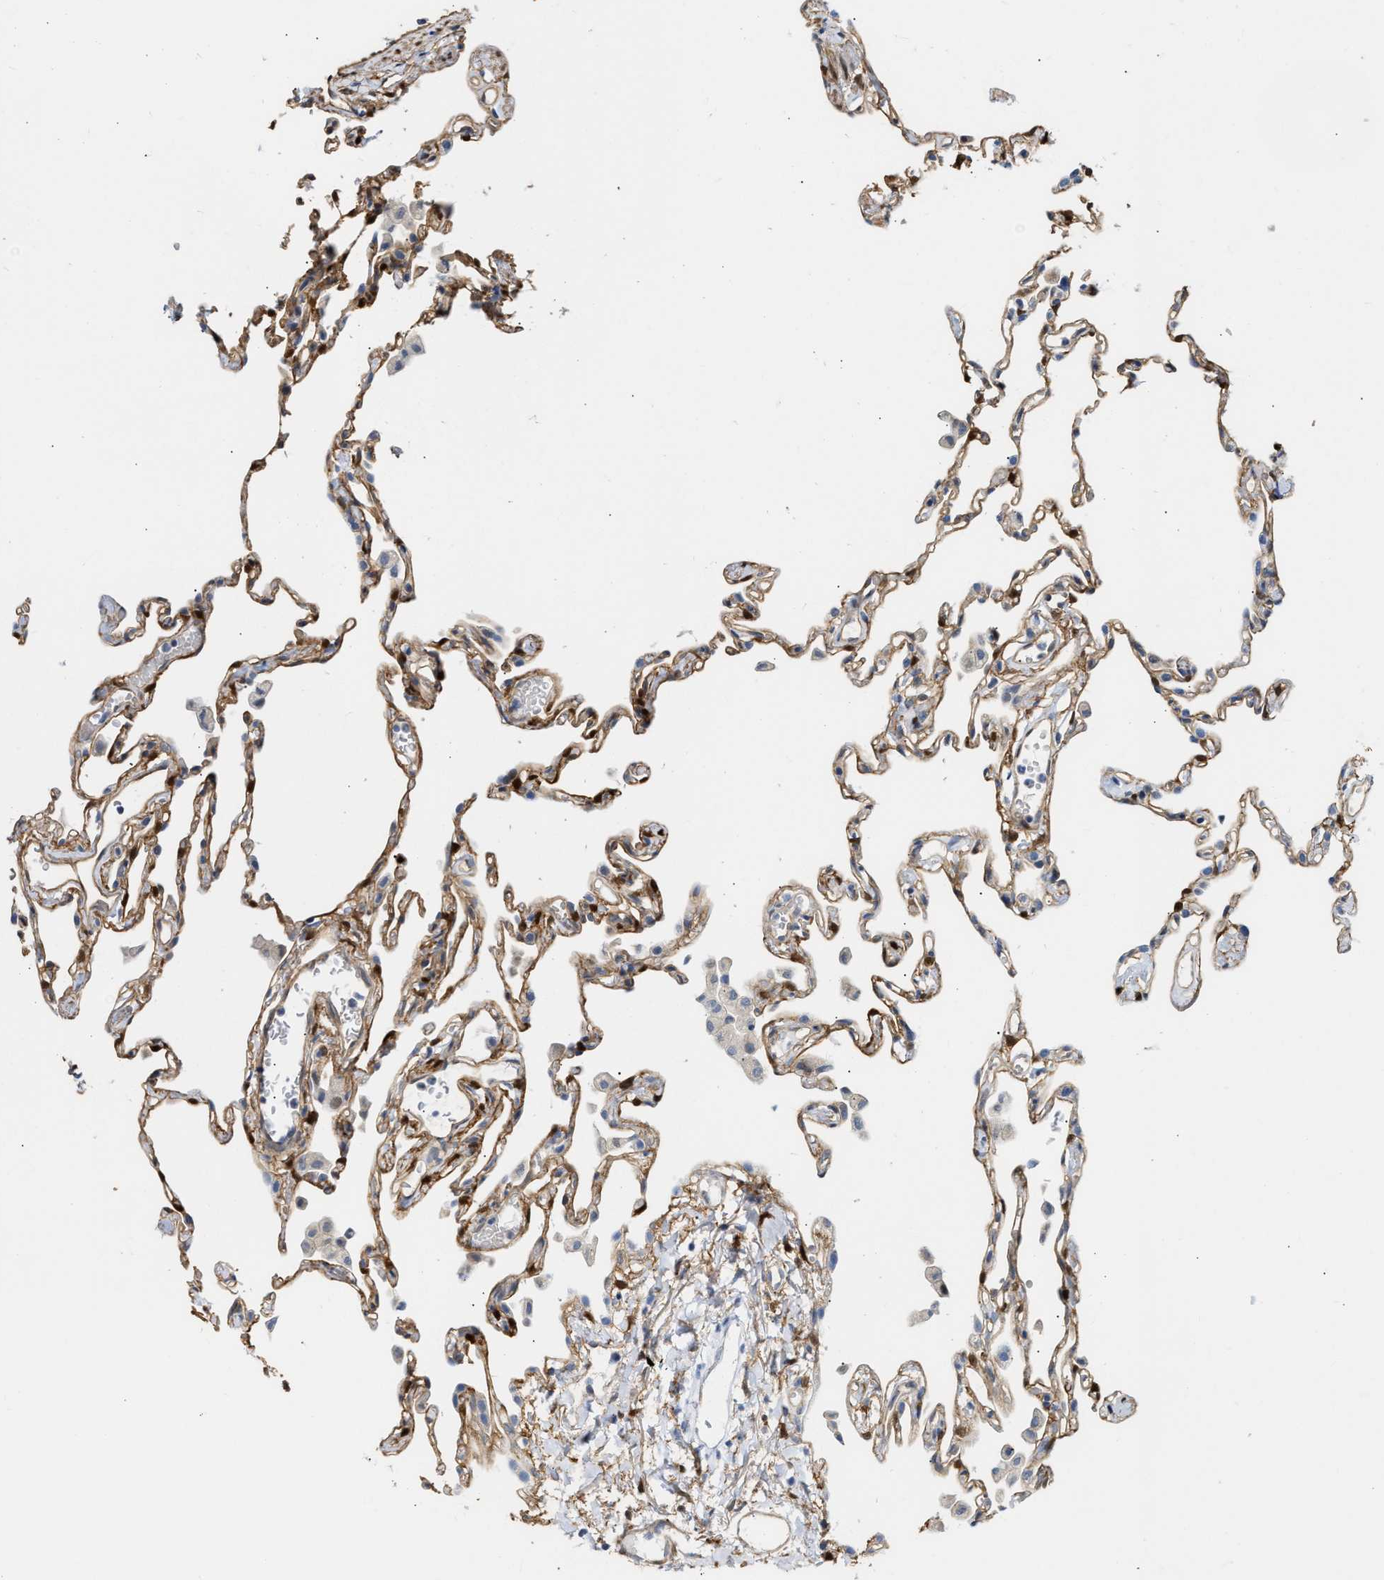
{"staining": {"intensity": "moderate", "quantity": "25%-75%", "location": "cytoplasmic/membranous"}, "tissue": "lung", "cell_type": "Alveolar cells", "image_type": "normal", "snomed": [{"axis": "morphology", "description": "Normal tissue, NOS"}, {"axis": "topography", "description": "Lung"}], "caption": "Protein expression analysis of unremarkable lung exhibits moderate cytoplasmic/membranous staining in about 25%-75% of alveolar cells.", "gene": "FHL1", "patient": {"sex": "female", "age": 49}}